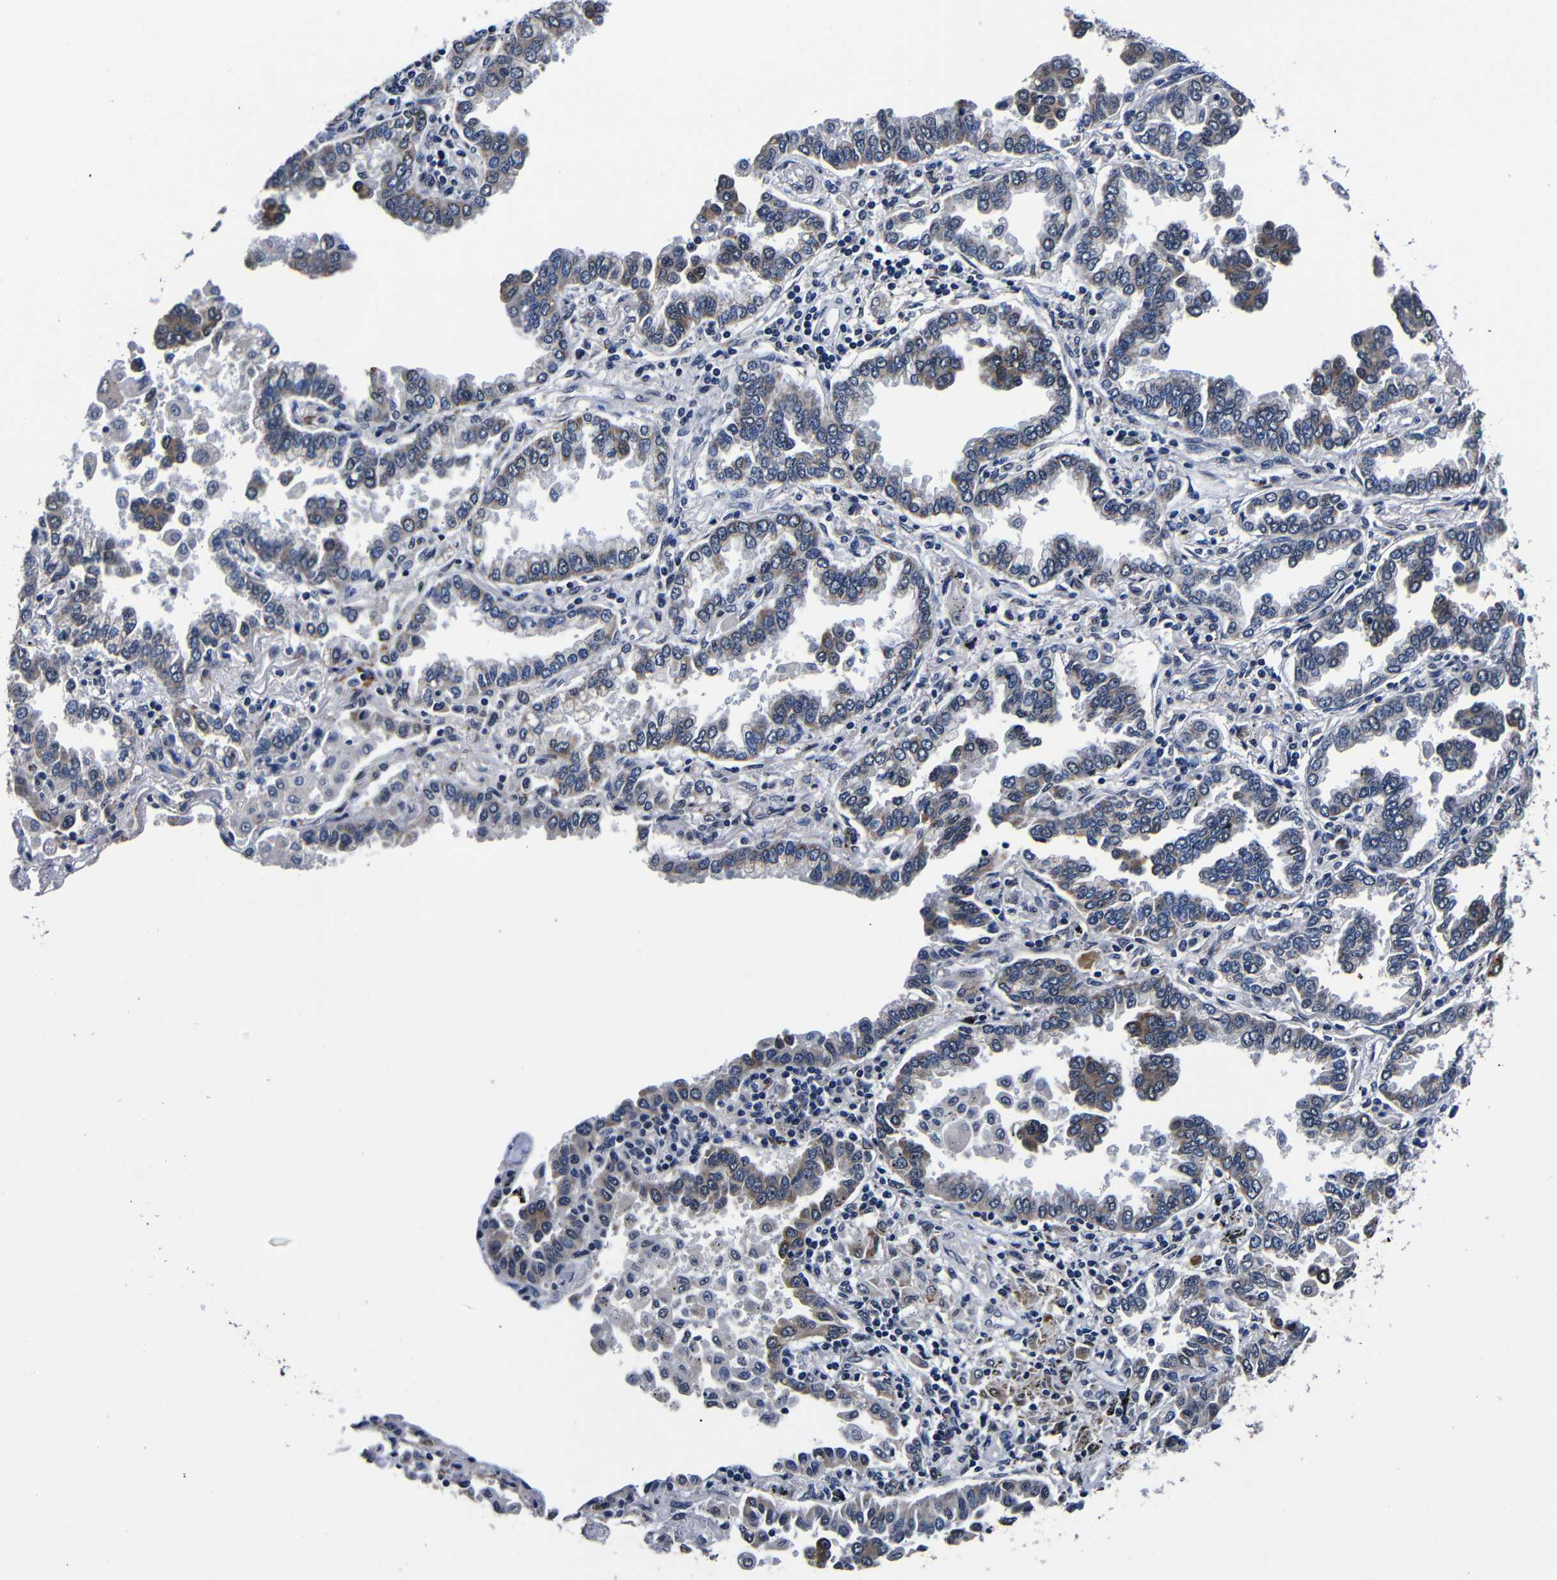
{"staining": {"intensity": "weak", "quantity": ">75%", "location": "cytoplasmic/membranous"}, "tissue": "lung cancer", "cell_type": "Tumor cells", "image_type": "cancer", "snomed": [{"axis": "morphology", "description": "Normal tissue, NOS"}, {"axis": "morphology", "description": "Adenocarcinoma, NOS"}, {"axis": "topography", "description": "Lung"}], "caption": "Protein expression analysis of human adenocarcinoma (lung) reveals weak cytoplasmic/membranous staining in about >75% of tumor cells.", "gene": "DEPP1", "patient": {"sex": "male", "age": 59}}